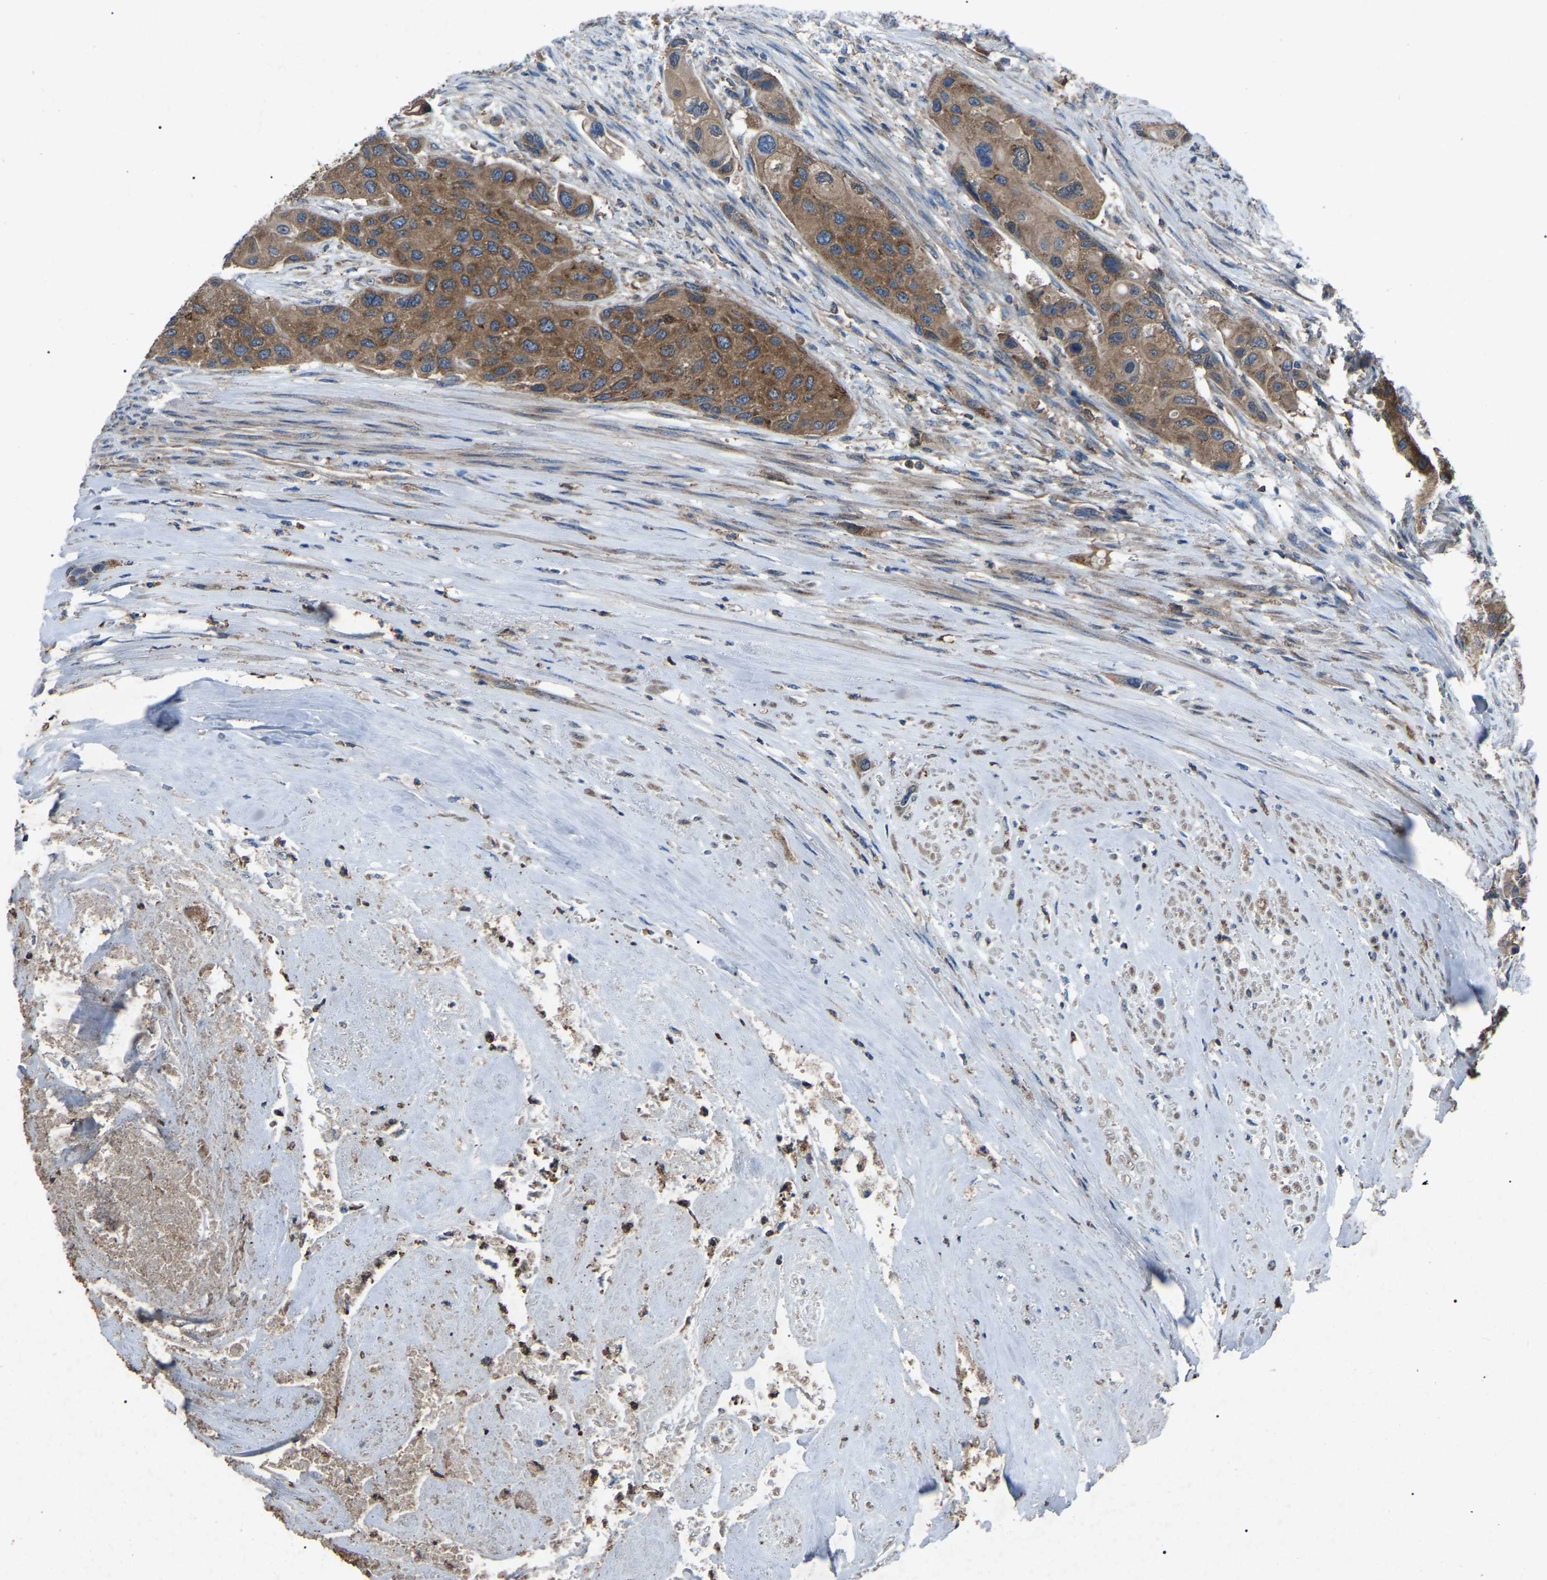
{"staining": {"intensity": "moderate", "quantity": ">75%", "location": "cytoplasmic/membranous"}, "tissue": "urothelial cancer", "cell_type": "Tumor cells", "image_type": "cancer", "snomed": [{"axis": "morphology", "description": "Urothelial carcinoma, High grade"}, {"axis": "topography", "description": "Urinary bladder"}], "caption": "Tumor cells reveal medium levels of moderate cytoplasmic/membranous positivity in about >75% of cells in human high-grade urothelial carcinoma.", "gene": "AIMP1", "patient": {"sex": "female", "age": 56}}